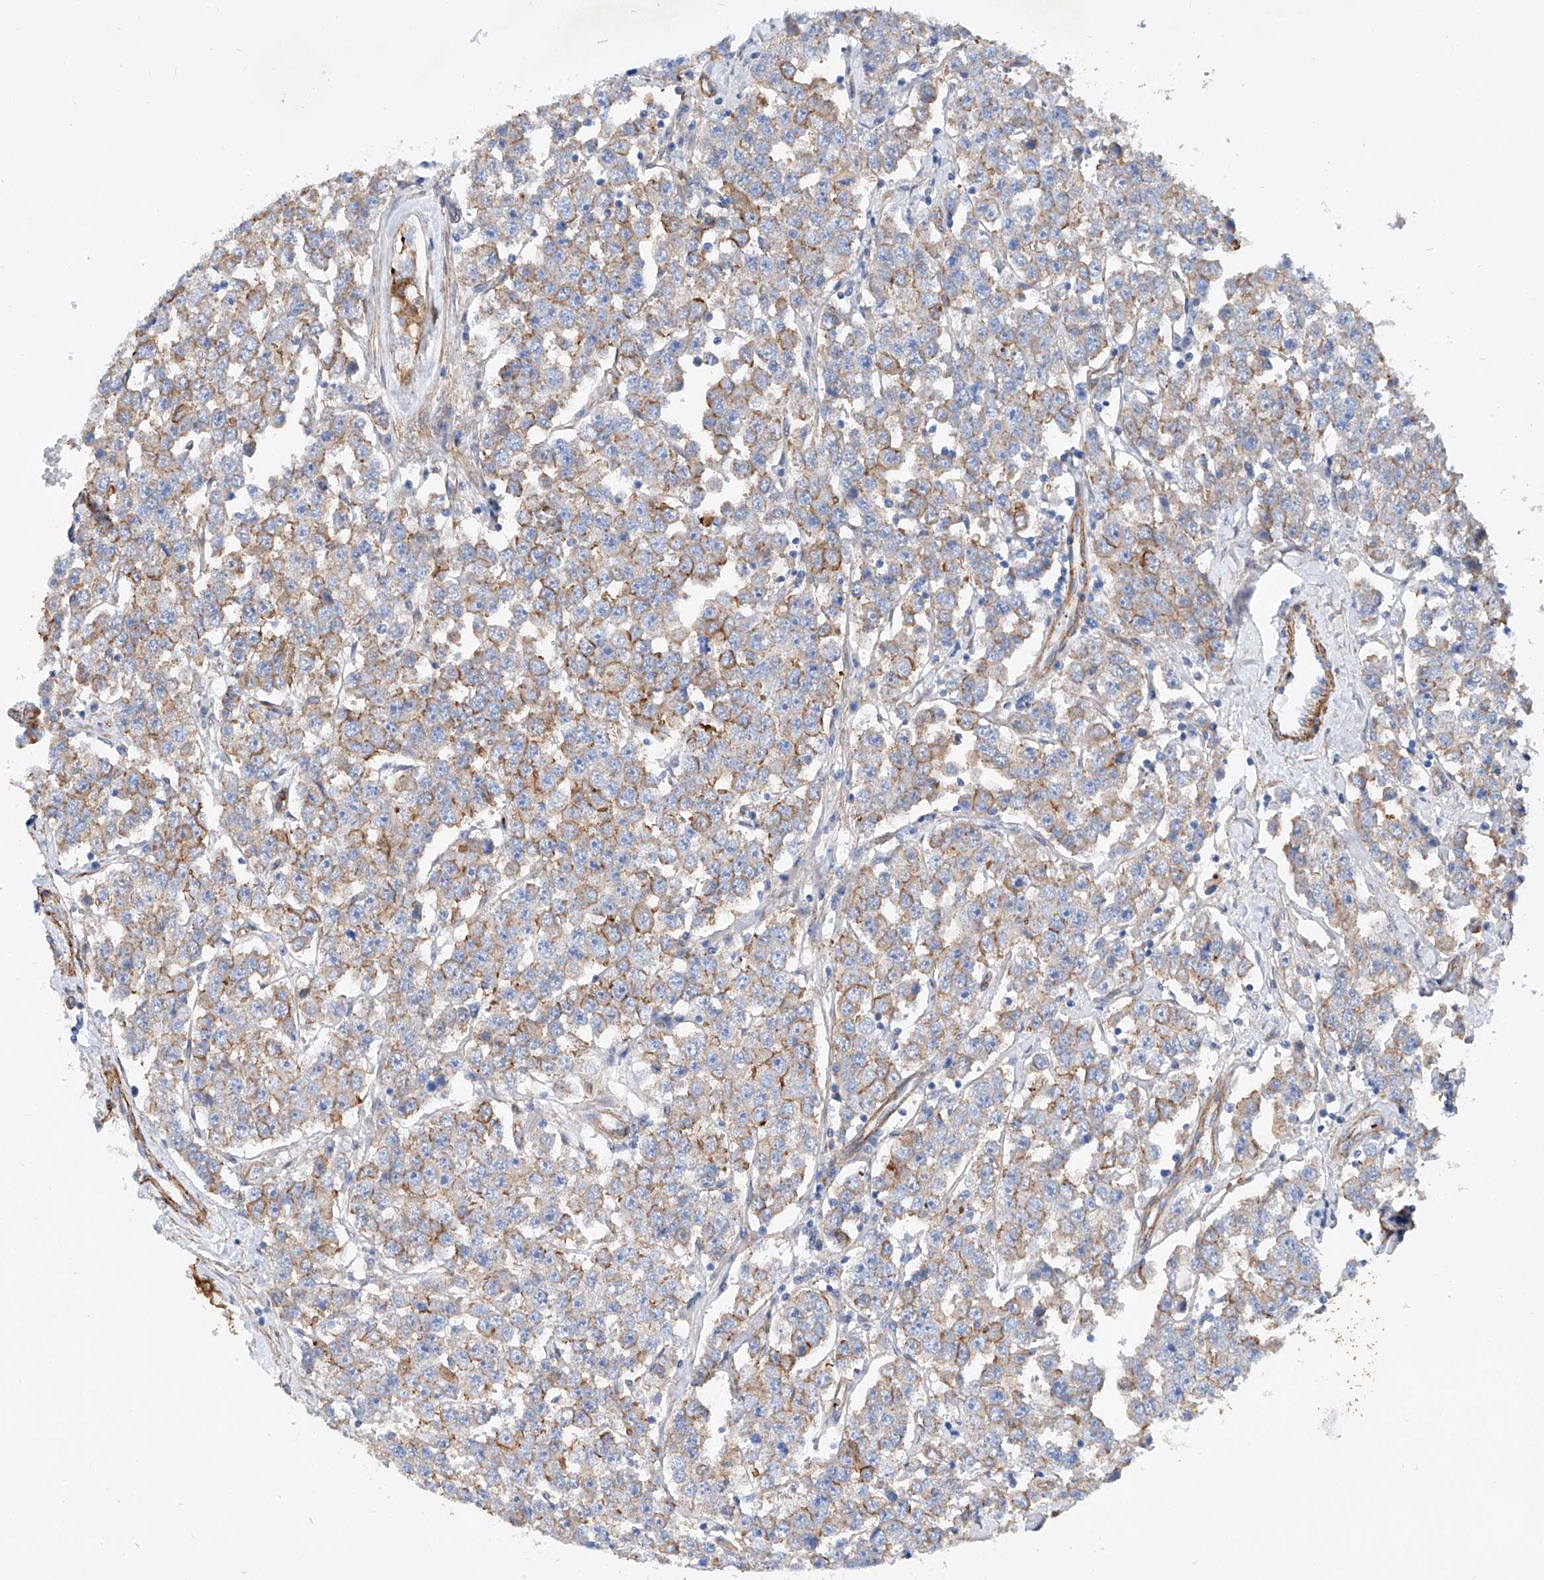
{"staining": {"intensity": "moderate", "quantity": "25%-75%", "location": "cytoplasmic/membranous"}, "tissue": "testis cancer", "cell_type": "Tumor cells", "image_type": "cancer", "snomed": [{"axis": "morphology", "description": "Seminoma, NOS"}, {"axis": "topography", "description": "Testis"}], "caption": "Immunohistochemical staining of seminoma (testis) displays moderate cytoplasmic/membranous protein expression in about 25%-75% of tumor cells. Ihc stains the protein in brown and the nuclei are stained blue.", "gene": "TAS2R60", "patient": {"sex": "male", "age": 28}}